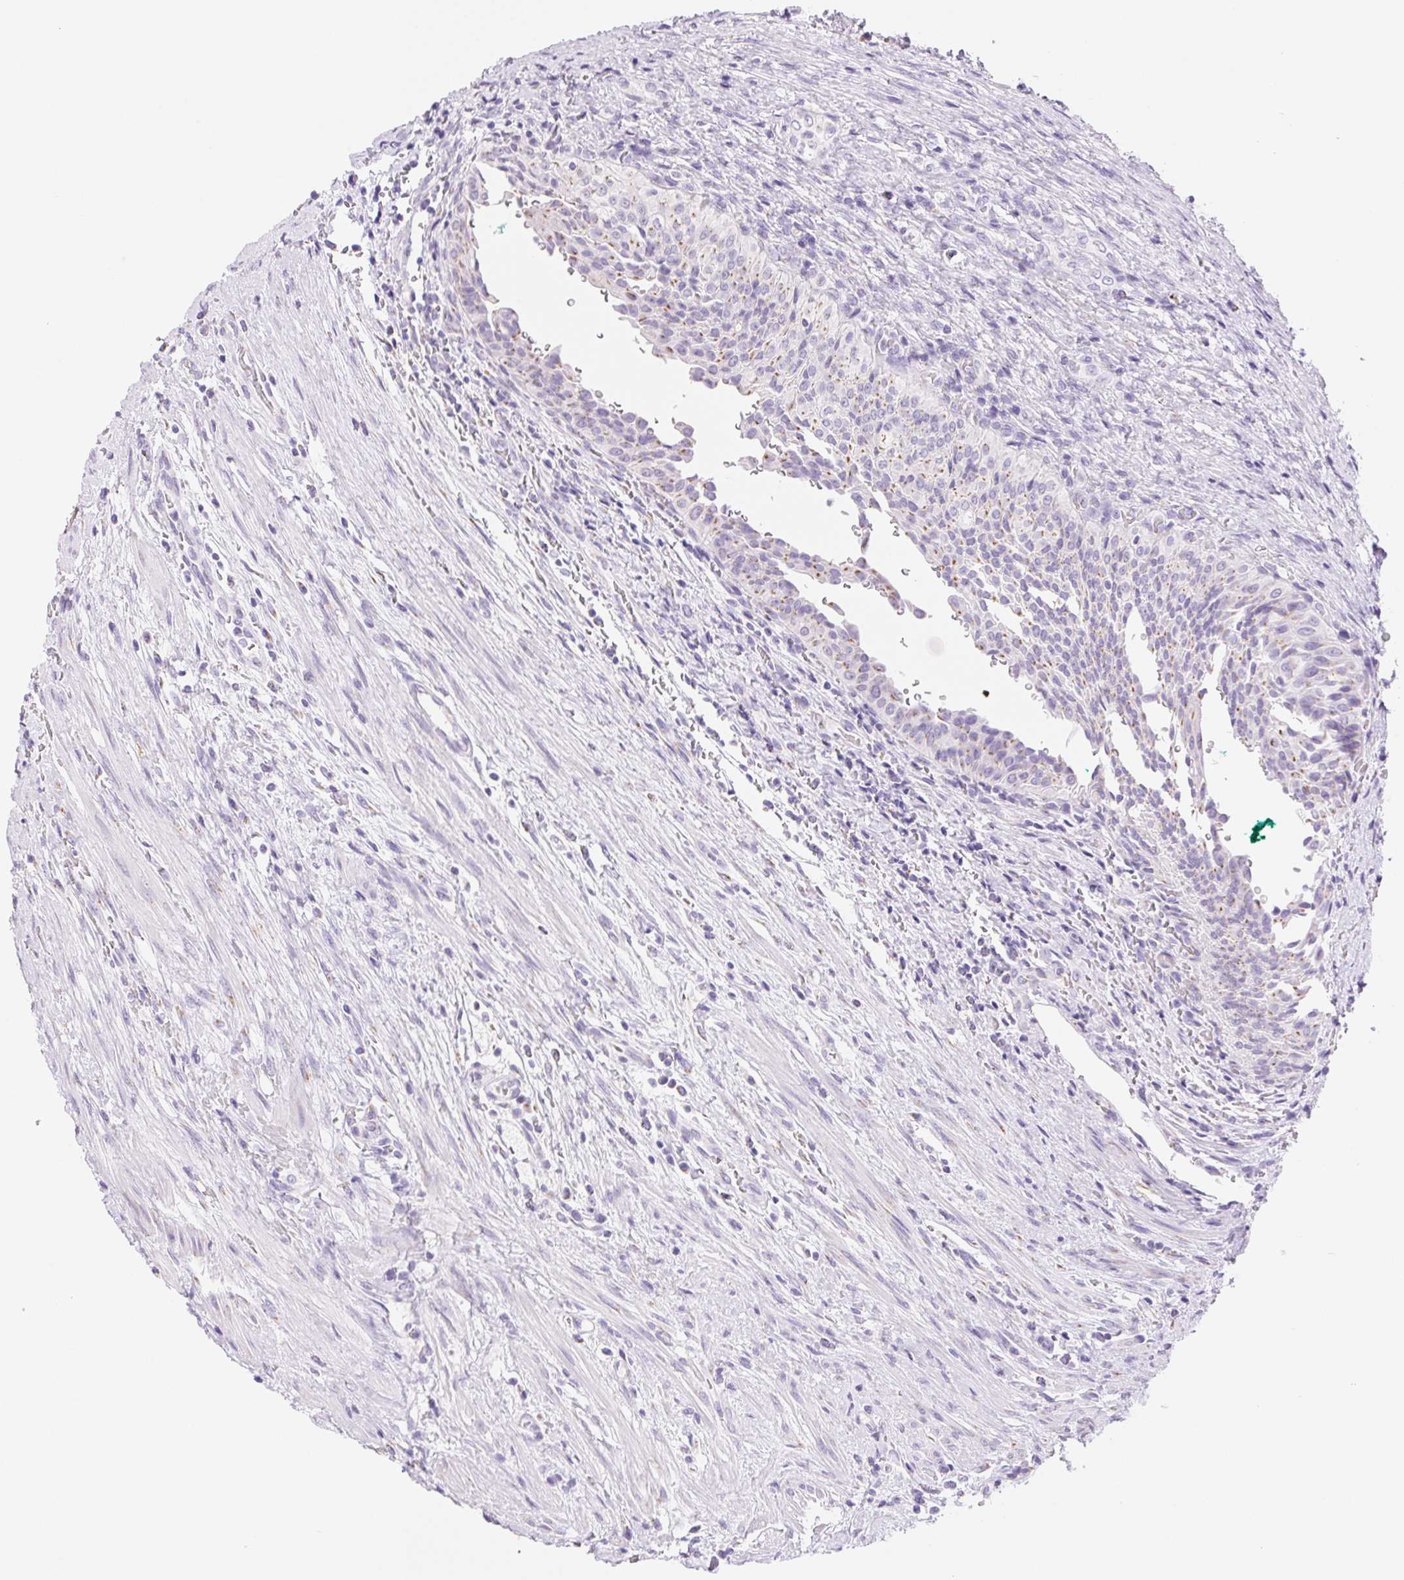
{"staining": {"intensity": "moderate", "quantity": "<25%", "location": "cytoplasmic/membranous"}, "tissue": "urothelial cancer", "cell_type": "Tumor cells", "image_type": "cancer", "snomed": [{"axis": "morphology", "description": "Urothelial carcinoma, NOS"}, {"axis": "topography", "description": "Urinary bladder"}], "caption": "This is a micrograph of IHC staining of transitional cell carcinoma, which shows moderate positivity in the cytoplasmic/membranous of tumor cells.", "gene": "SERPINB3", "patient": {"sex": "male", "age": 62}}